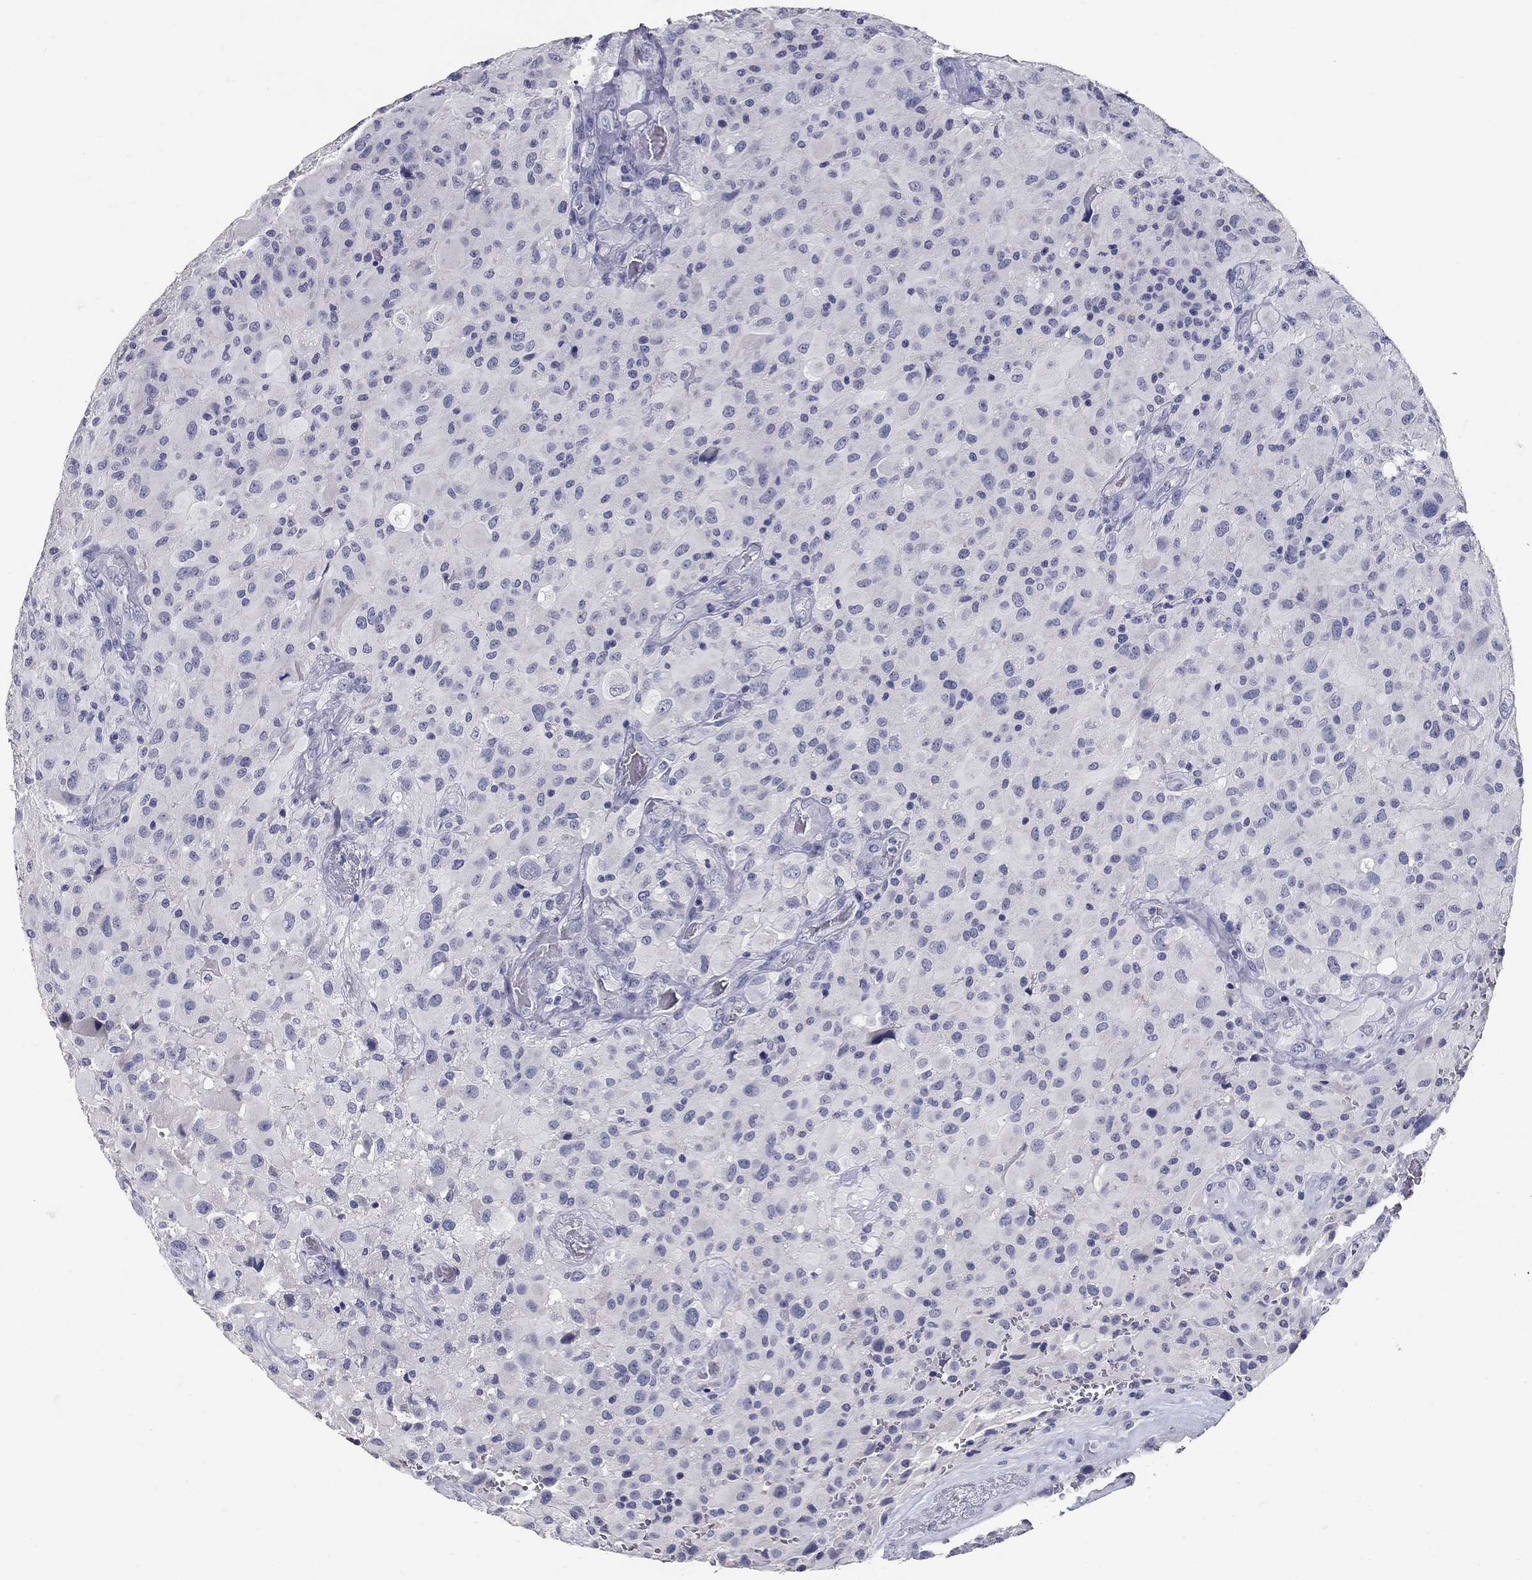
{"staining": {"intensity": "negative", "quantity": "none", "location": "none"}, "tissue": "glioma", "cell_type": "Tumor cells", "image_type": "cancer", "snomed": [{"axis": "morphology", "description": "Glioma, malignant, High grade"}, {"axis": "topography", "description": "Cerebral cortex"}], "caption": "Immunohistochemical staining of human glioma demonstrates no significant positivity in tumor cells.", "gene": "POMC", "patient": {"sex": "male", "age": 35}}